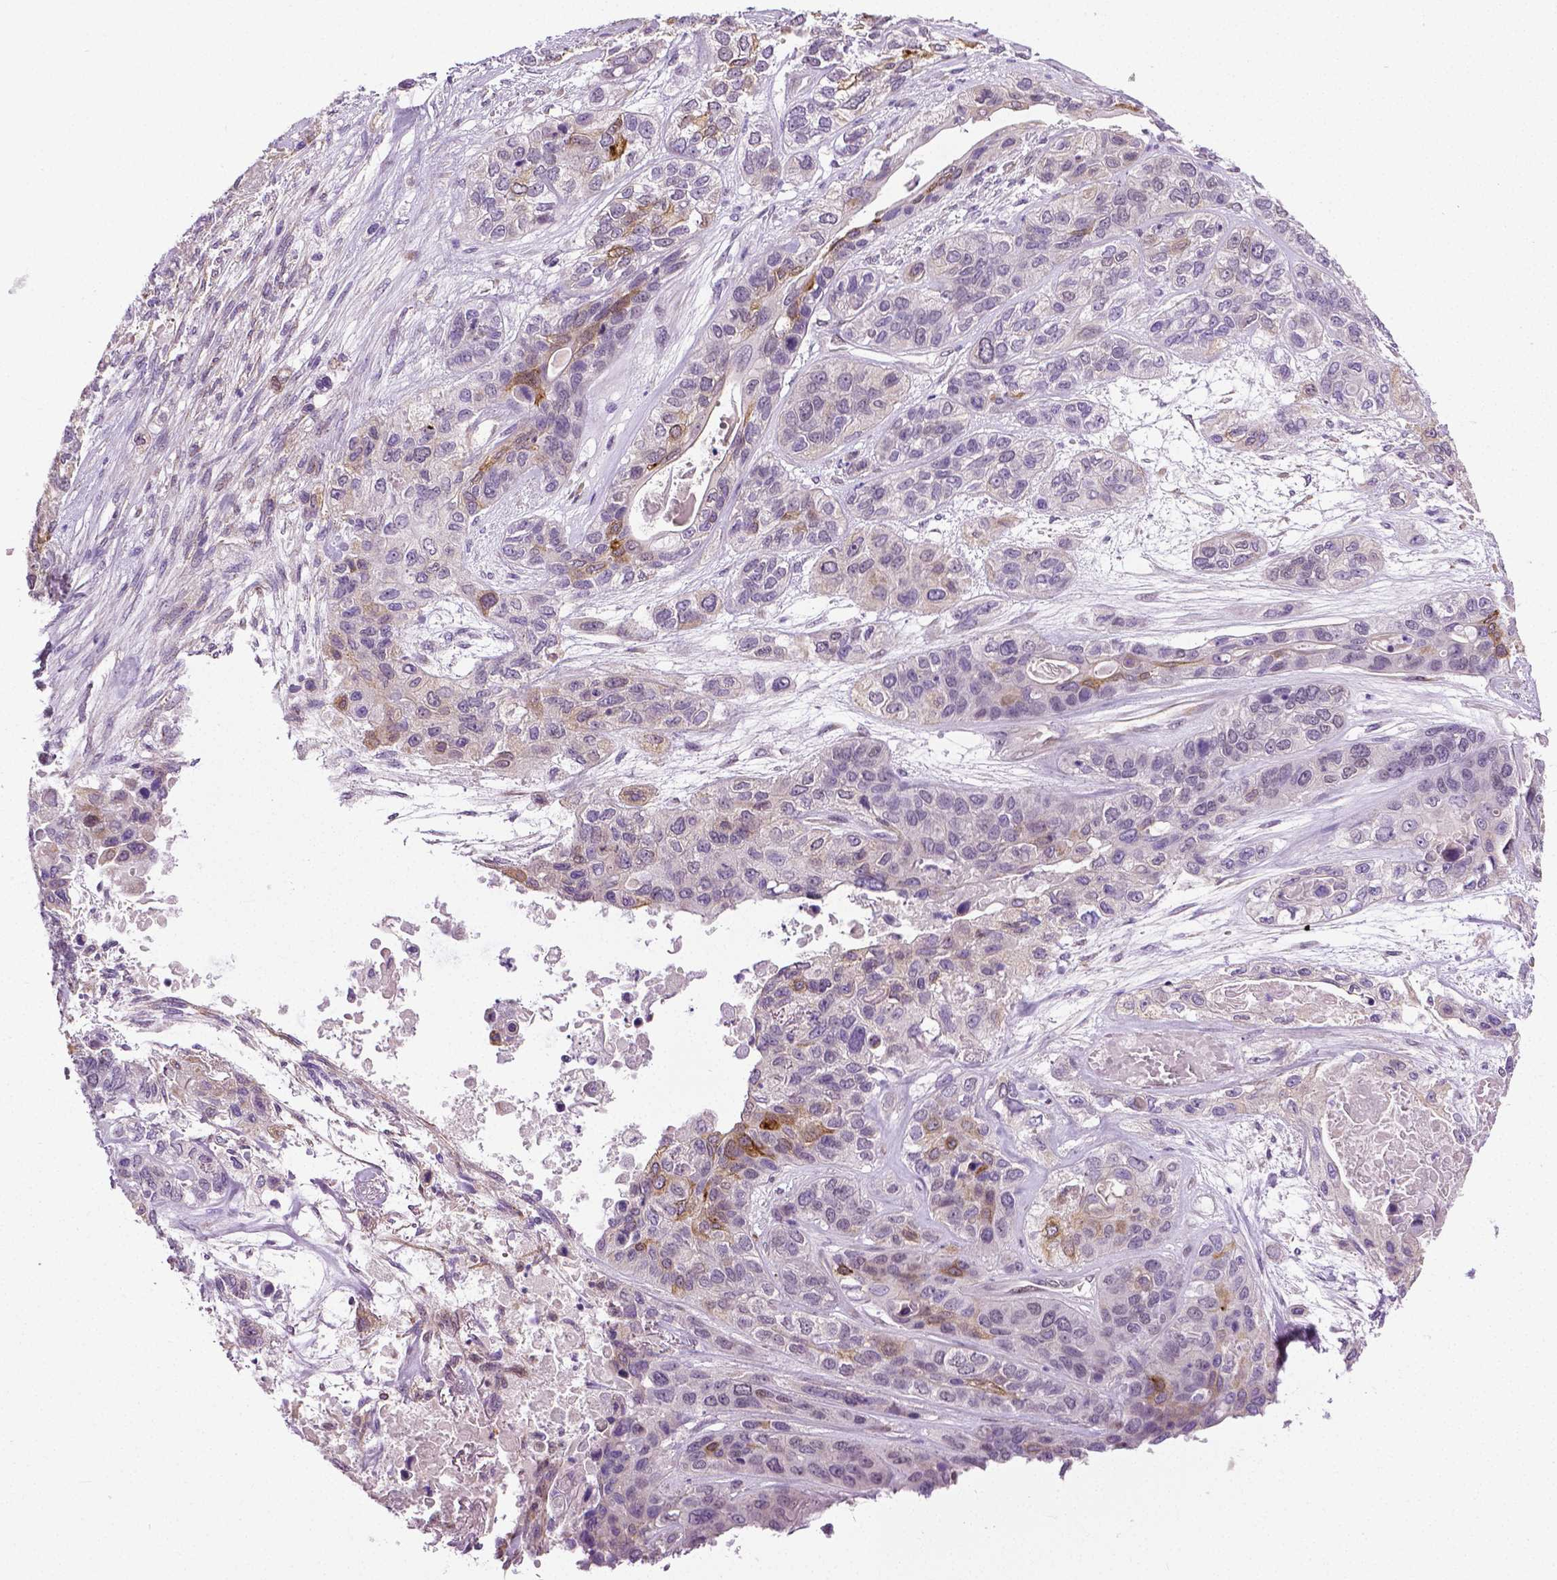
{"staining": {"intensity": "moderate", "quantity": "<25%", "location": "cytoplasmic/membranous"}, "tissue": "lung cancer", "cell_type": "Tumor cells", "image_type": "cancer", "snomed": [{"axis": "morphology", "description": "Squamous cell carcinoma, NOS"}, {"axis": "topography", "description": "Lung"}], "caption": "Lung cancer (squamous cell carcinoma) was stained to show a protein in brown. There is low levels of moderate cytoplasmic/membranous positivity in about <25% of tumor cells. (DAB IHC, brown staining for protein, blue staining for nuclei).", "gene": "PTGER3", "patient": {"sex": "female", "age": 70}}